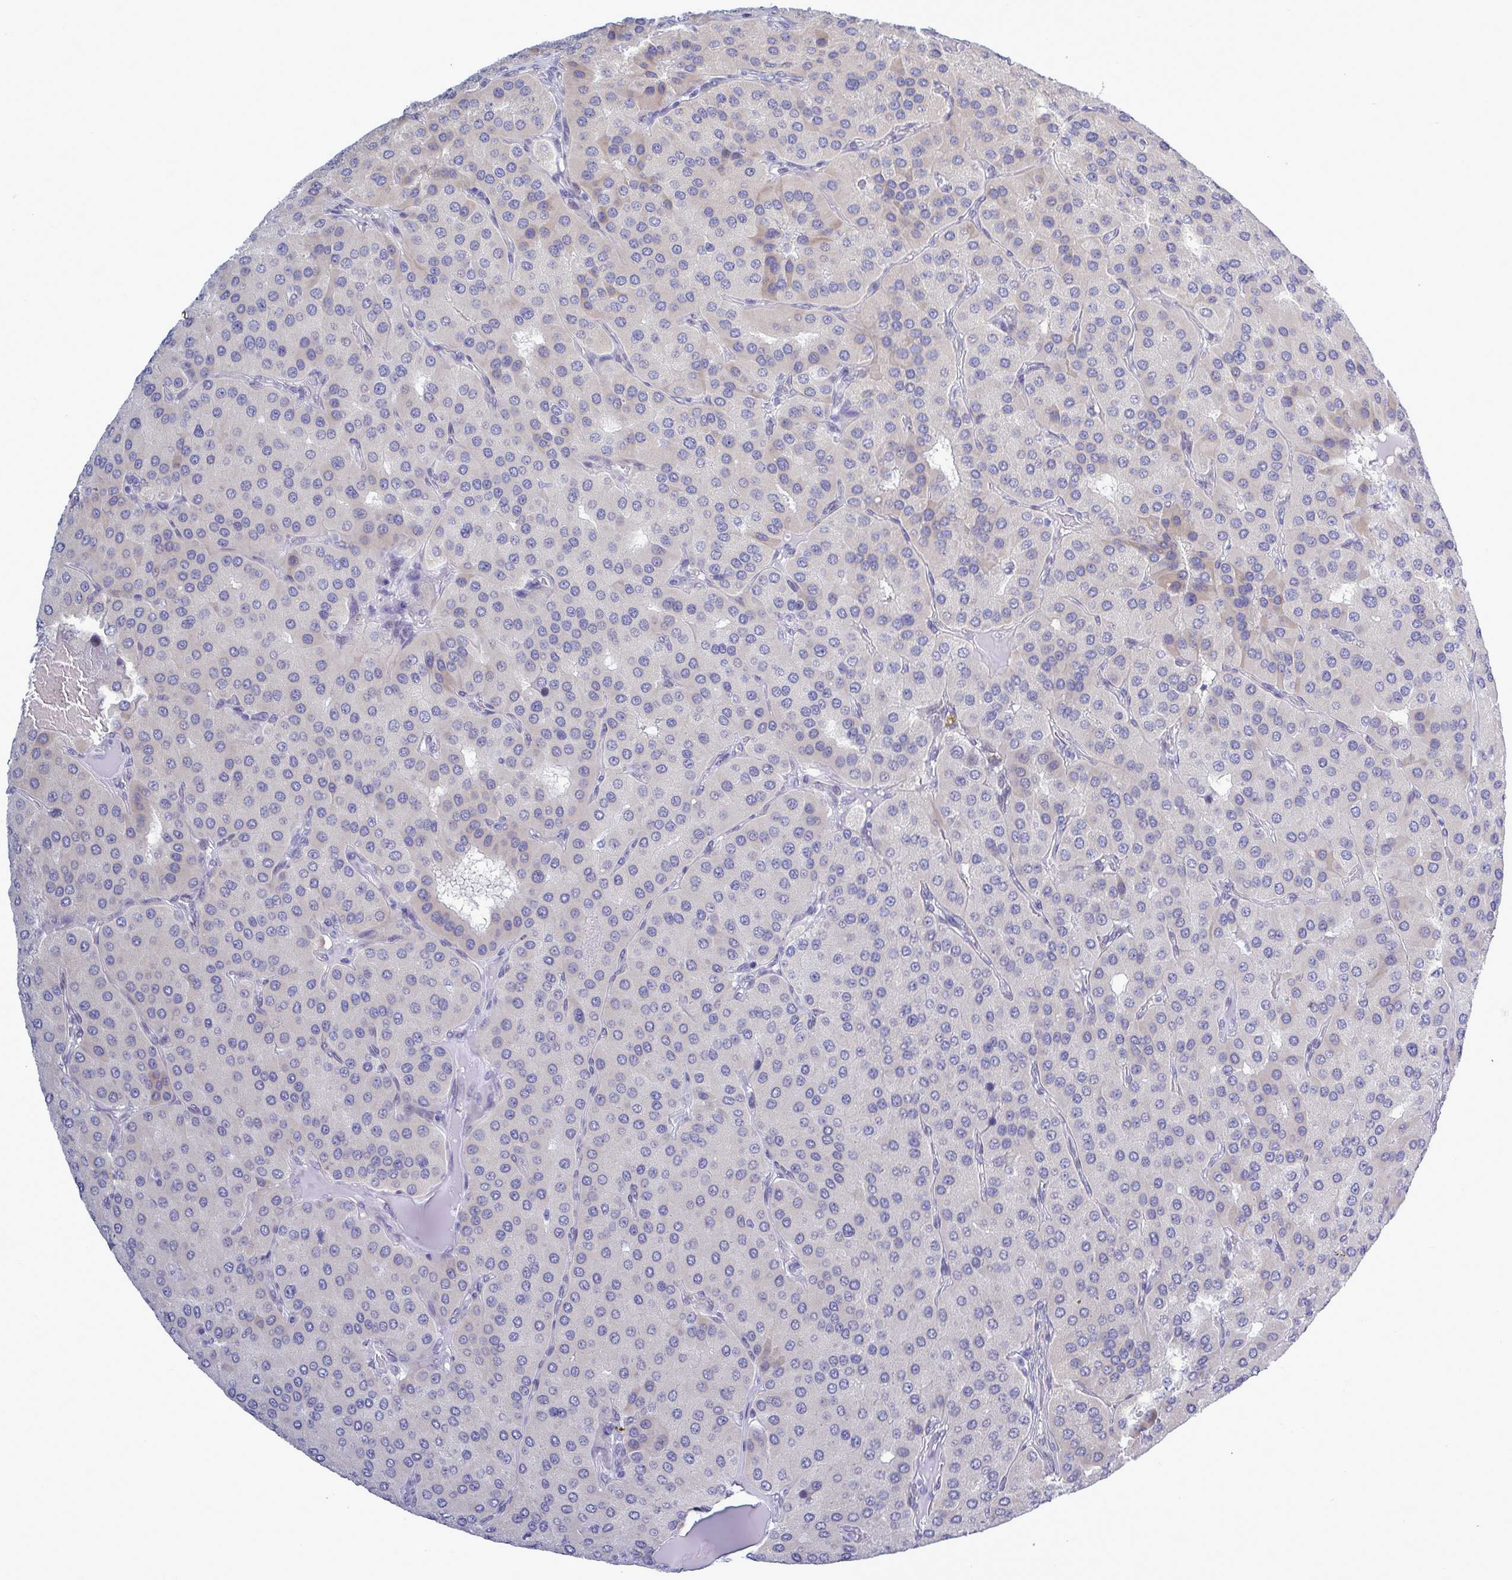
{"staining": {"intensity": "negative", "quantity": "none", "location": "none"}, "tissue": "parathyroid gland", "cell_type": "Glandular cells", "image_type": "normal", "snomed": [{"axis": "morphology", "description": "Normal tissue, NOS"}, {"axis": "morphology", "description": "Adenoma, NOS"}, {"axis": "topography", "description": "Parathyroid gland"}], "caption": "This histopathology image is of benign parathyroid gland stained with immunohistochemistry (IHC) to label a protein in brown with the nuclei are counter-stained blue. There is no positivity in glandular cells. Brightfield microscopy of immunohistochemistry stained with DAB (3,3'-diaminobenzidine) (brown) and hematoxylin (blue), captured at high magnification.", "gene": "MFSD4A", "patient": {"sex": "female", "age": 86}}